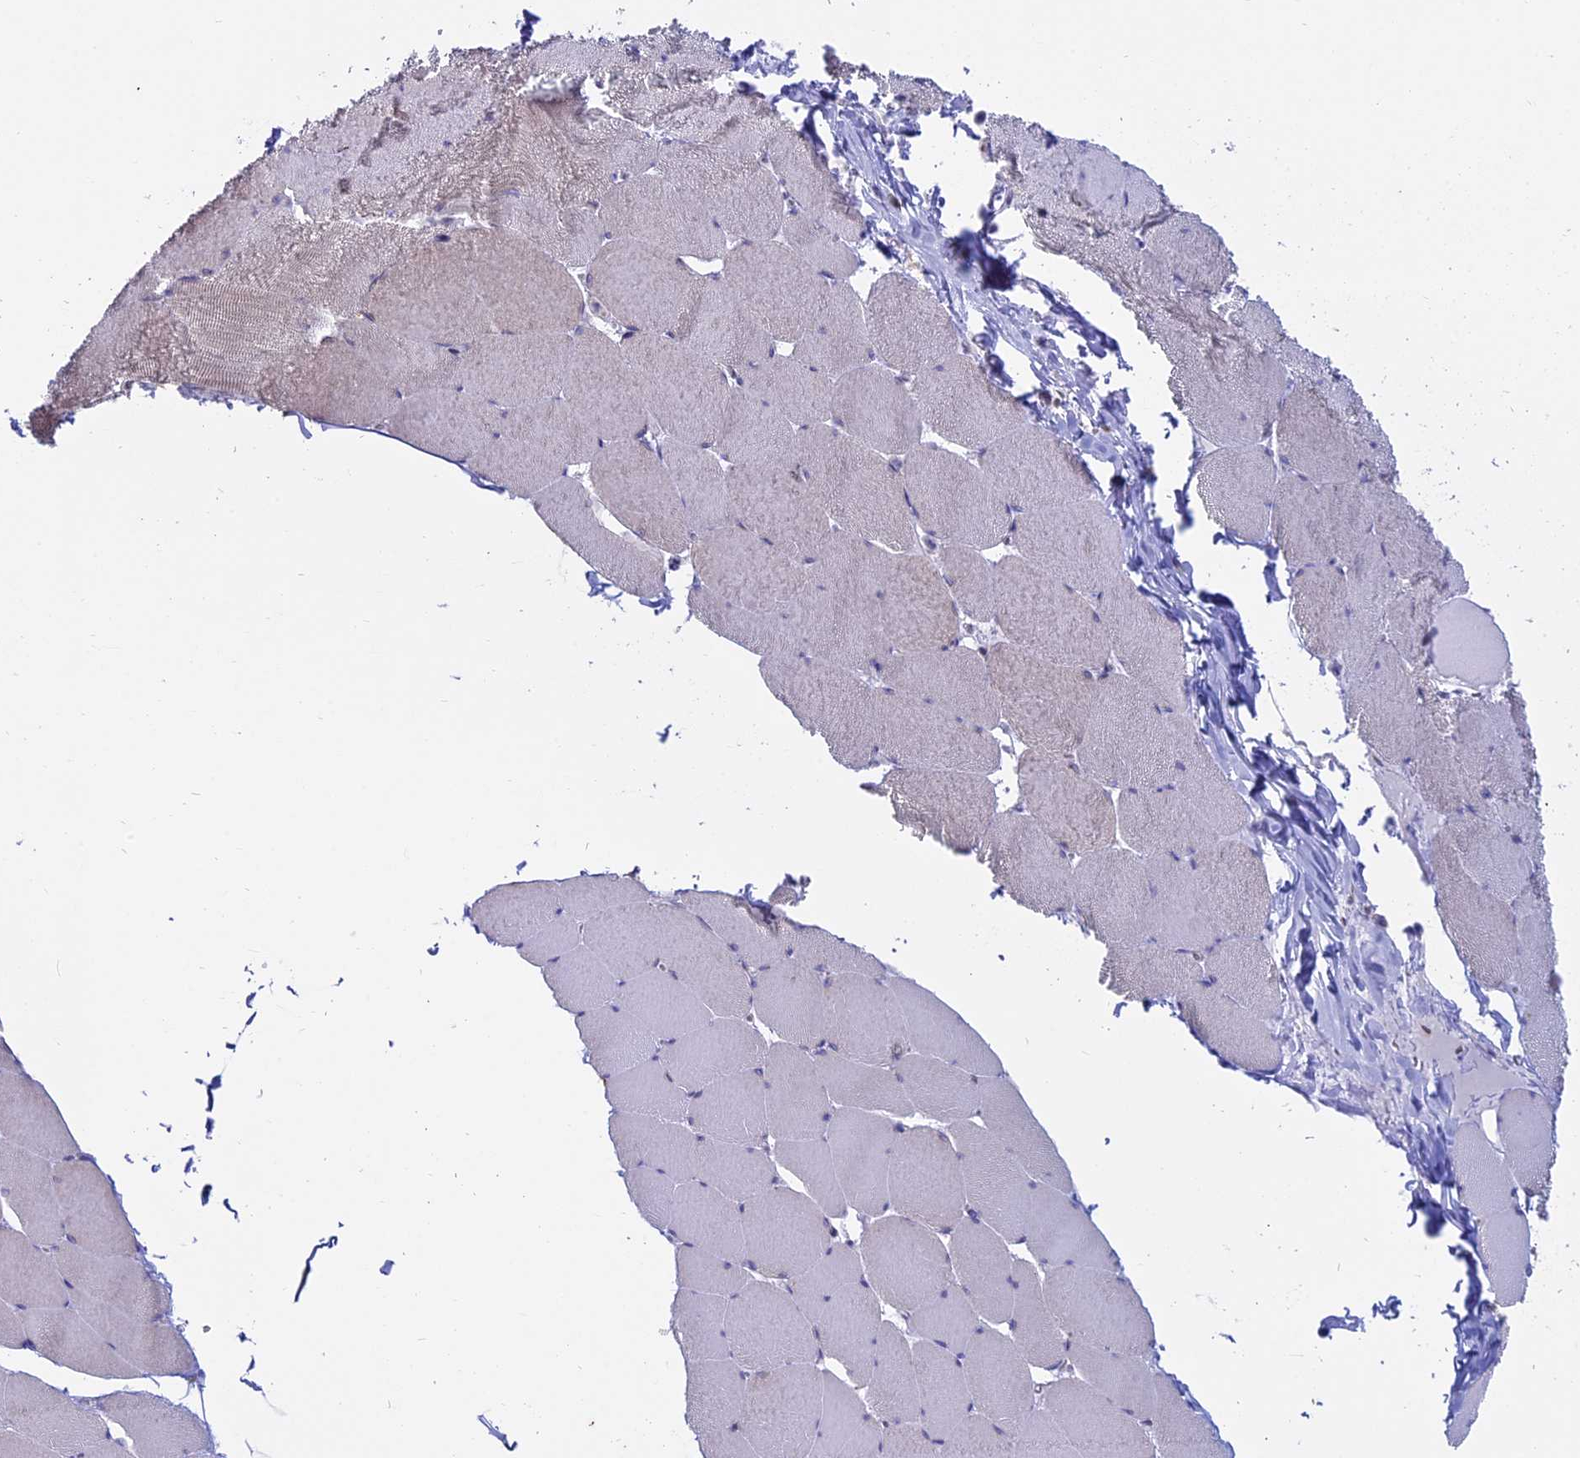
{"staining": {"intensity": "negative", "quantity": "none", "location": "none"}, "tissue": "skeletal muscle", "cell_type": "Myocytes", "image_type": "normal", "snomed": [{"axis": "morphology", "description": "Normal tissue, NOS"}, {"axis": "topography", "description": "Skeletal muscle"}], "caption": "A high-resolution histopathology image shows immunohistochemistry (IHC) staining of unremarkable skeletal muscle, which reveals no significant expression in myocytes.", "gene": "MYO5B", "patient": {"sex": "male", "age": 62}}